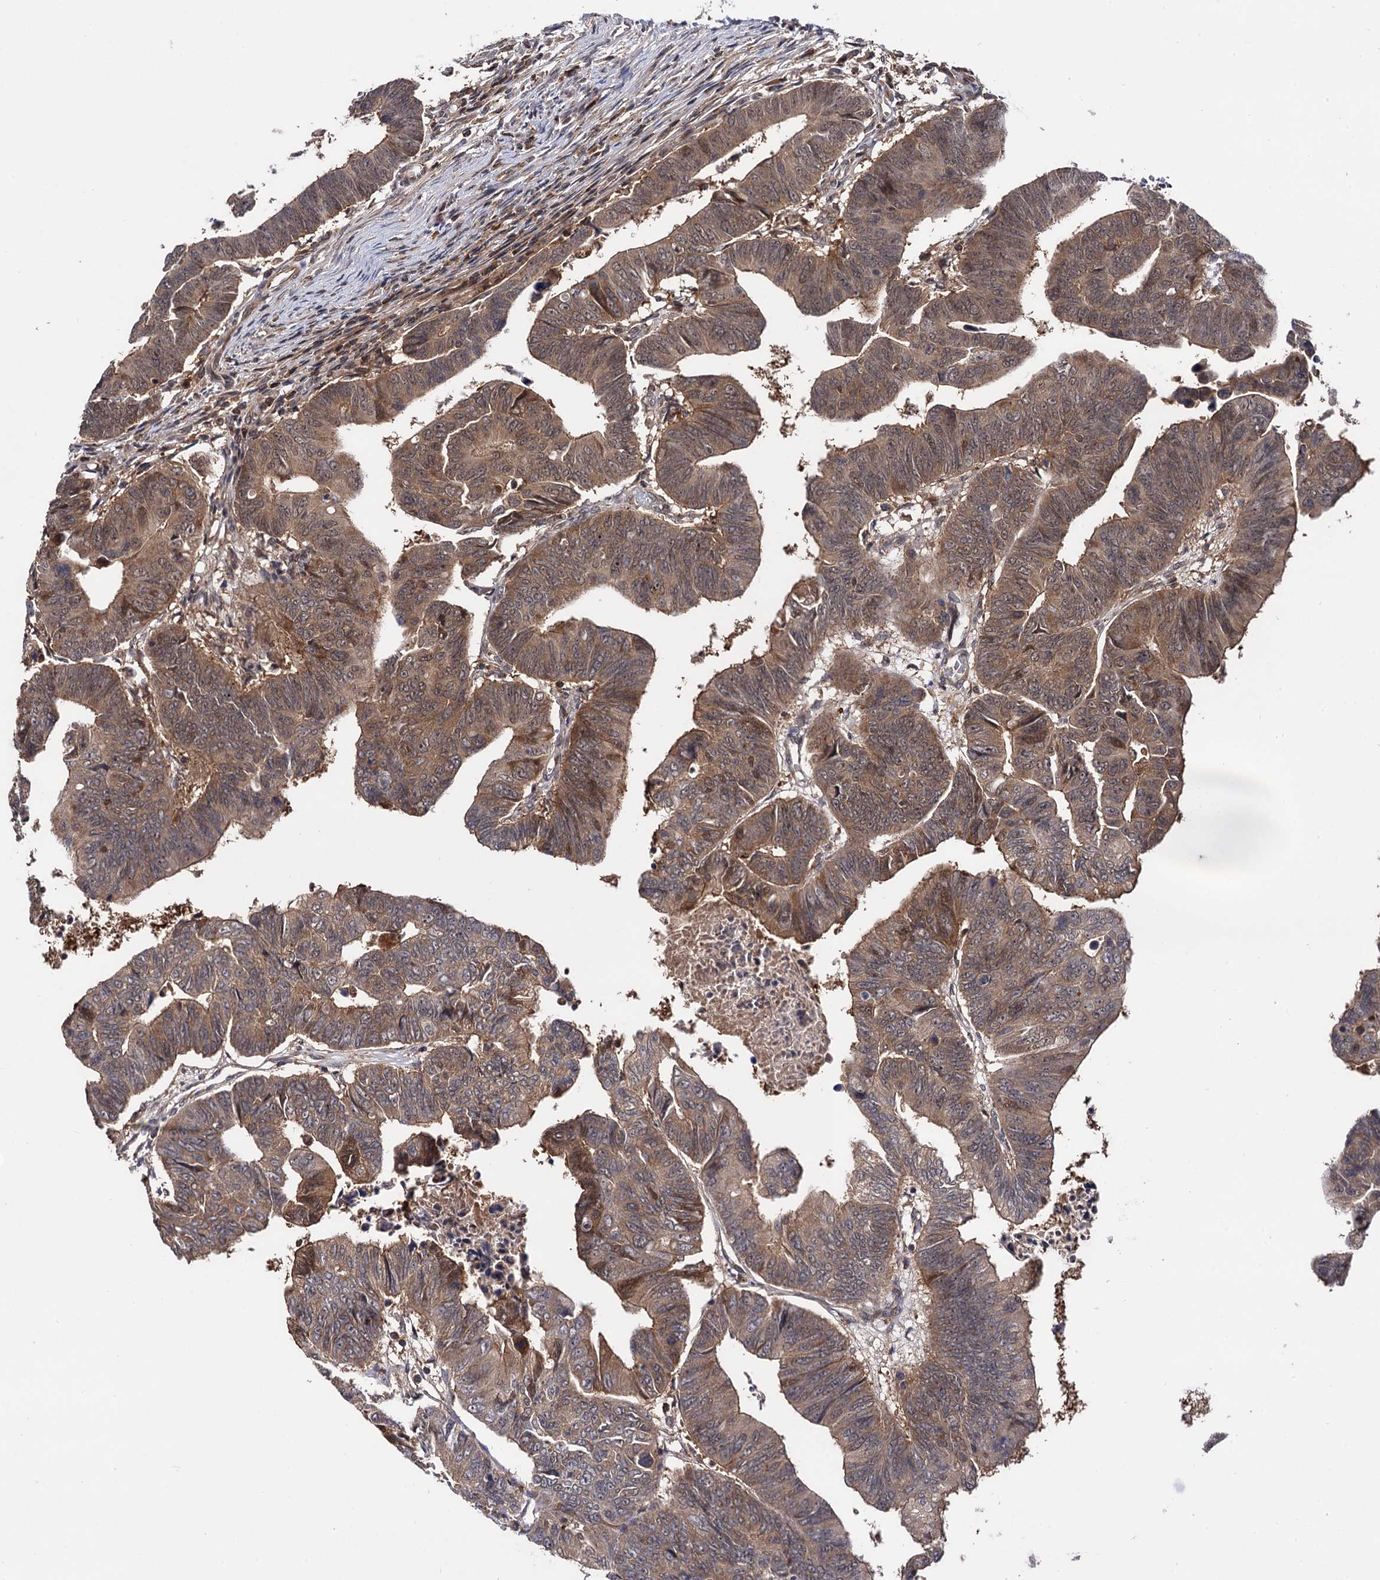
{"staining": {"intensity": "moderate", "quantity": ">75%", "location": "cytoplasmic/membranous"}, "tissue": "colorectal cancer", "cell_type": "Tumor cells", "image_type": "cancer", "snomed": [{"axis": "morphology", "description": "Adenocarcinoma, NOS"}, {"axis": "topography", "description": "Rectum"}], "caption": "Protein expression analysis of colorectal cancer reveals moderate cytoplasmic/membranous positivity in approximately >75% of tumor cells.", "gene": "MICAL2", "patient": {"sex": "female", "age": 65}}